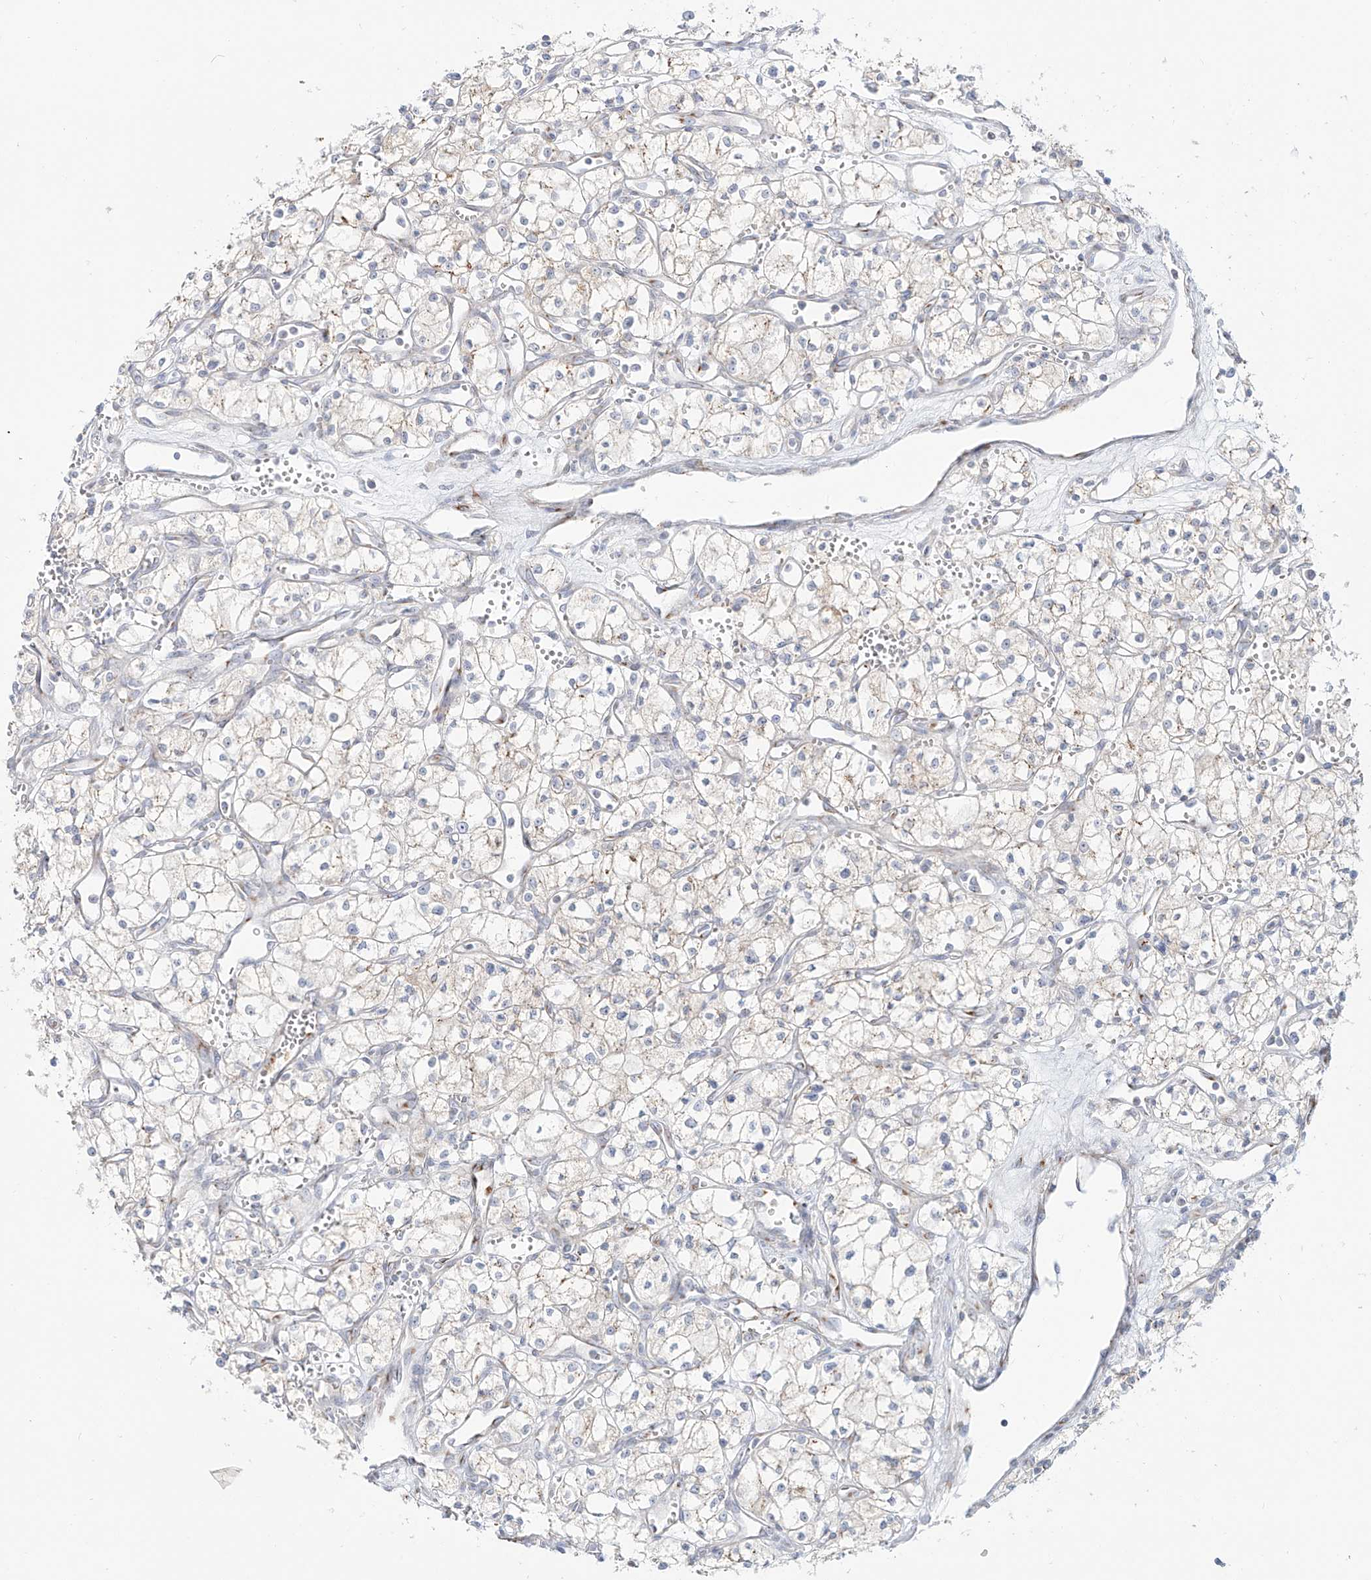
{"staining": {"intensity": "negative", "quantity": "none", "location": "none"}, "tissue": "renal cancer", "cell_type": "Tumor cells", "image_type": "cancer", "snomed": [{"axis": "morphology", "description": "Adenocarcinoma, NOS"}, {"axis": "topography", "description": "Kidney"}], "caption": "Human renal adenocarcinoma stained for a protein using IHC displays no staining in tumor cells.", "gene": "BSDC1", "patient": {"sex": "male", "age": 59}}